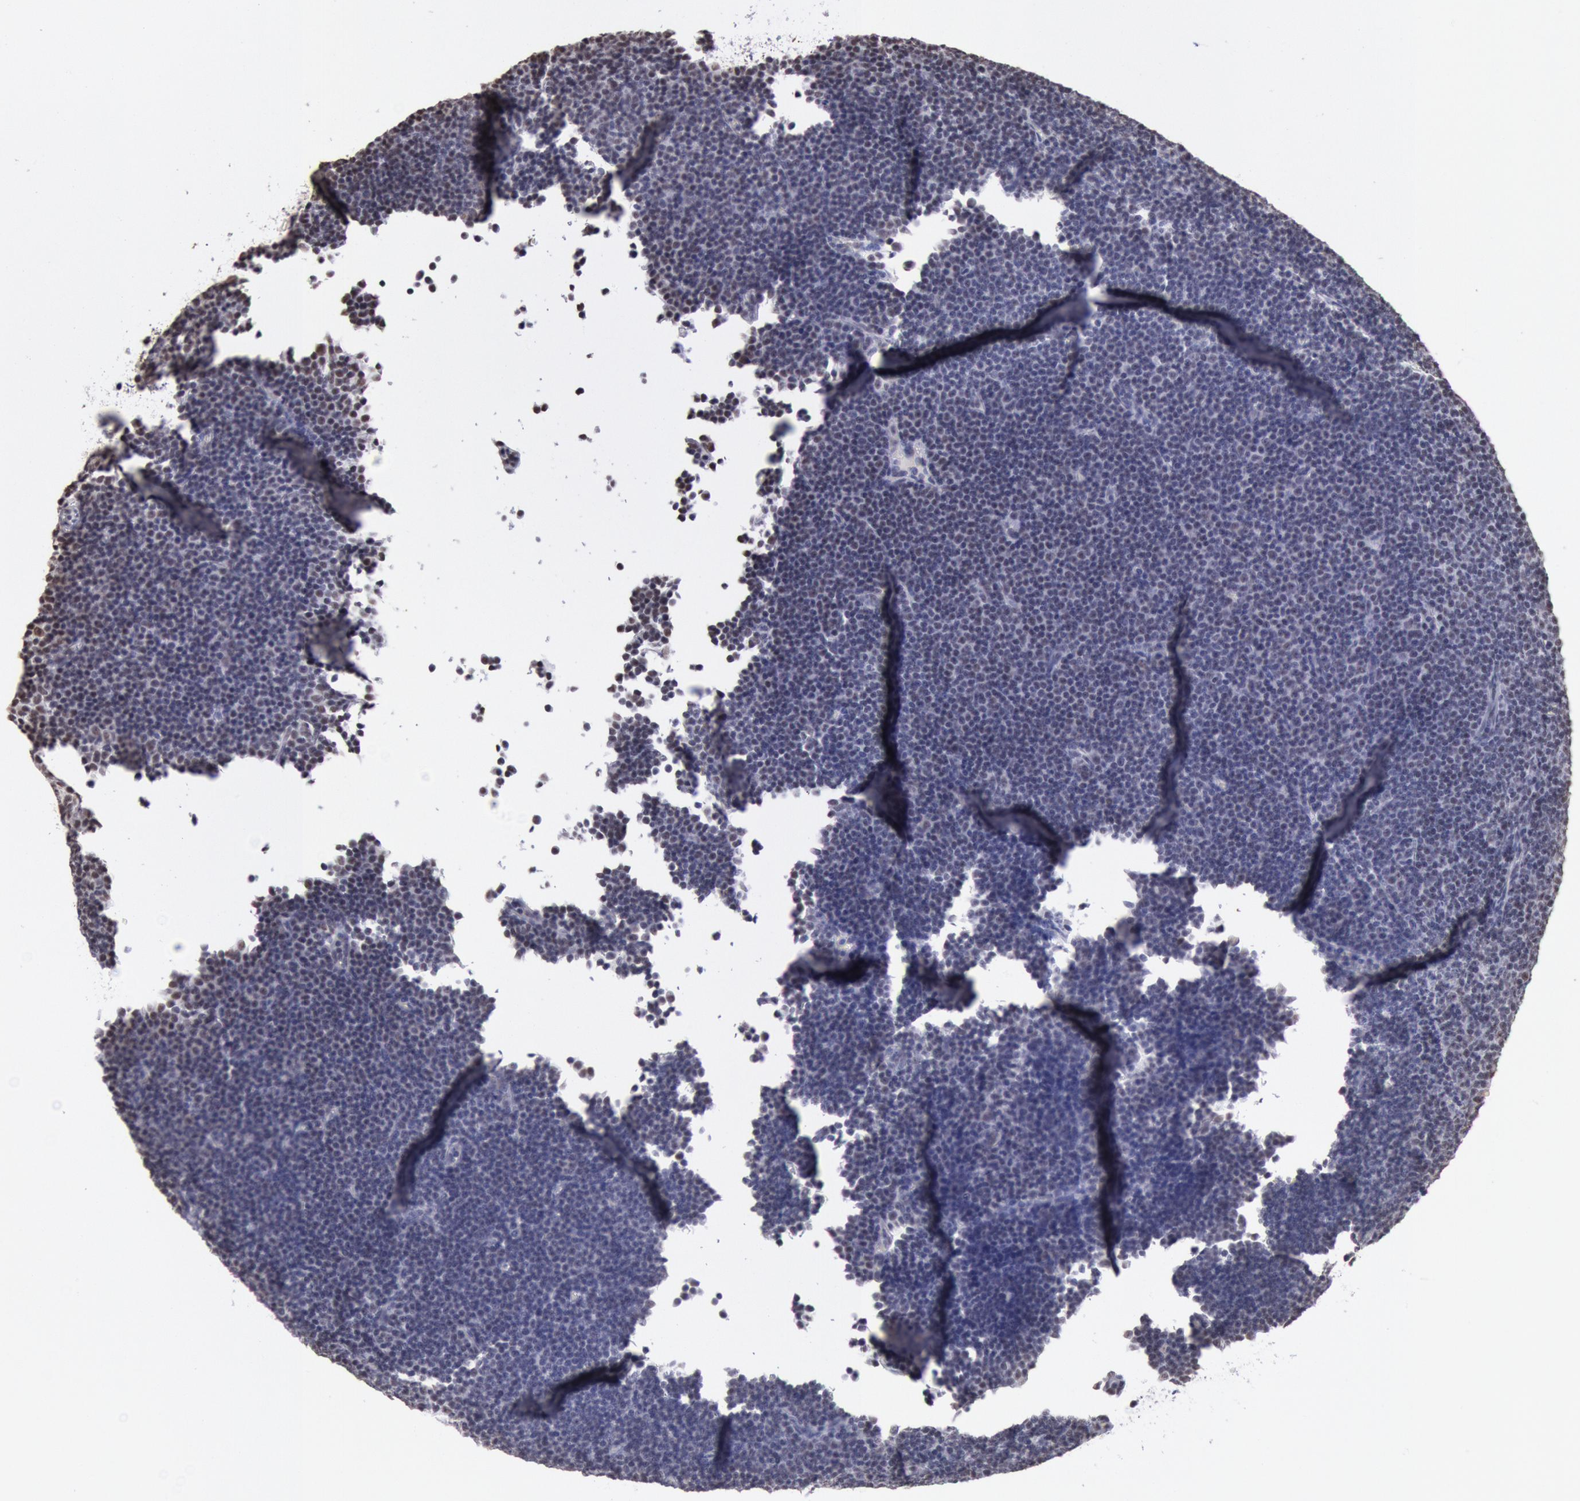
{"staining": {"intensity": "negative", "quantity": "none", "location": "none"}, "tissue": "lymphoma", "cell_type": "Tumor cells", "image_type": "cancer", "snomed": [{"axis": "morphology", "description": "Malignant lymphoma, non-Hodgkin's type, Low grade"}, {"axis": "topography", "description": "Lymph node"}], "caption": "Lymphoma was stained to show a protein in brown. There is no significant expression in tumor cells.", "gene": "SNRPD3", "patient": {"sex": "male", "age": 57}}